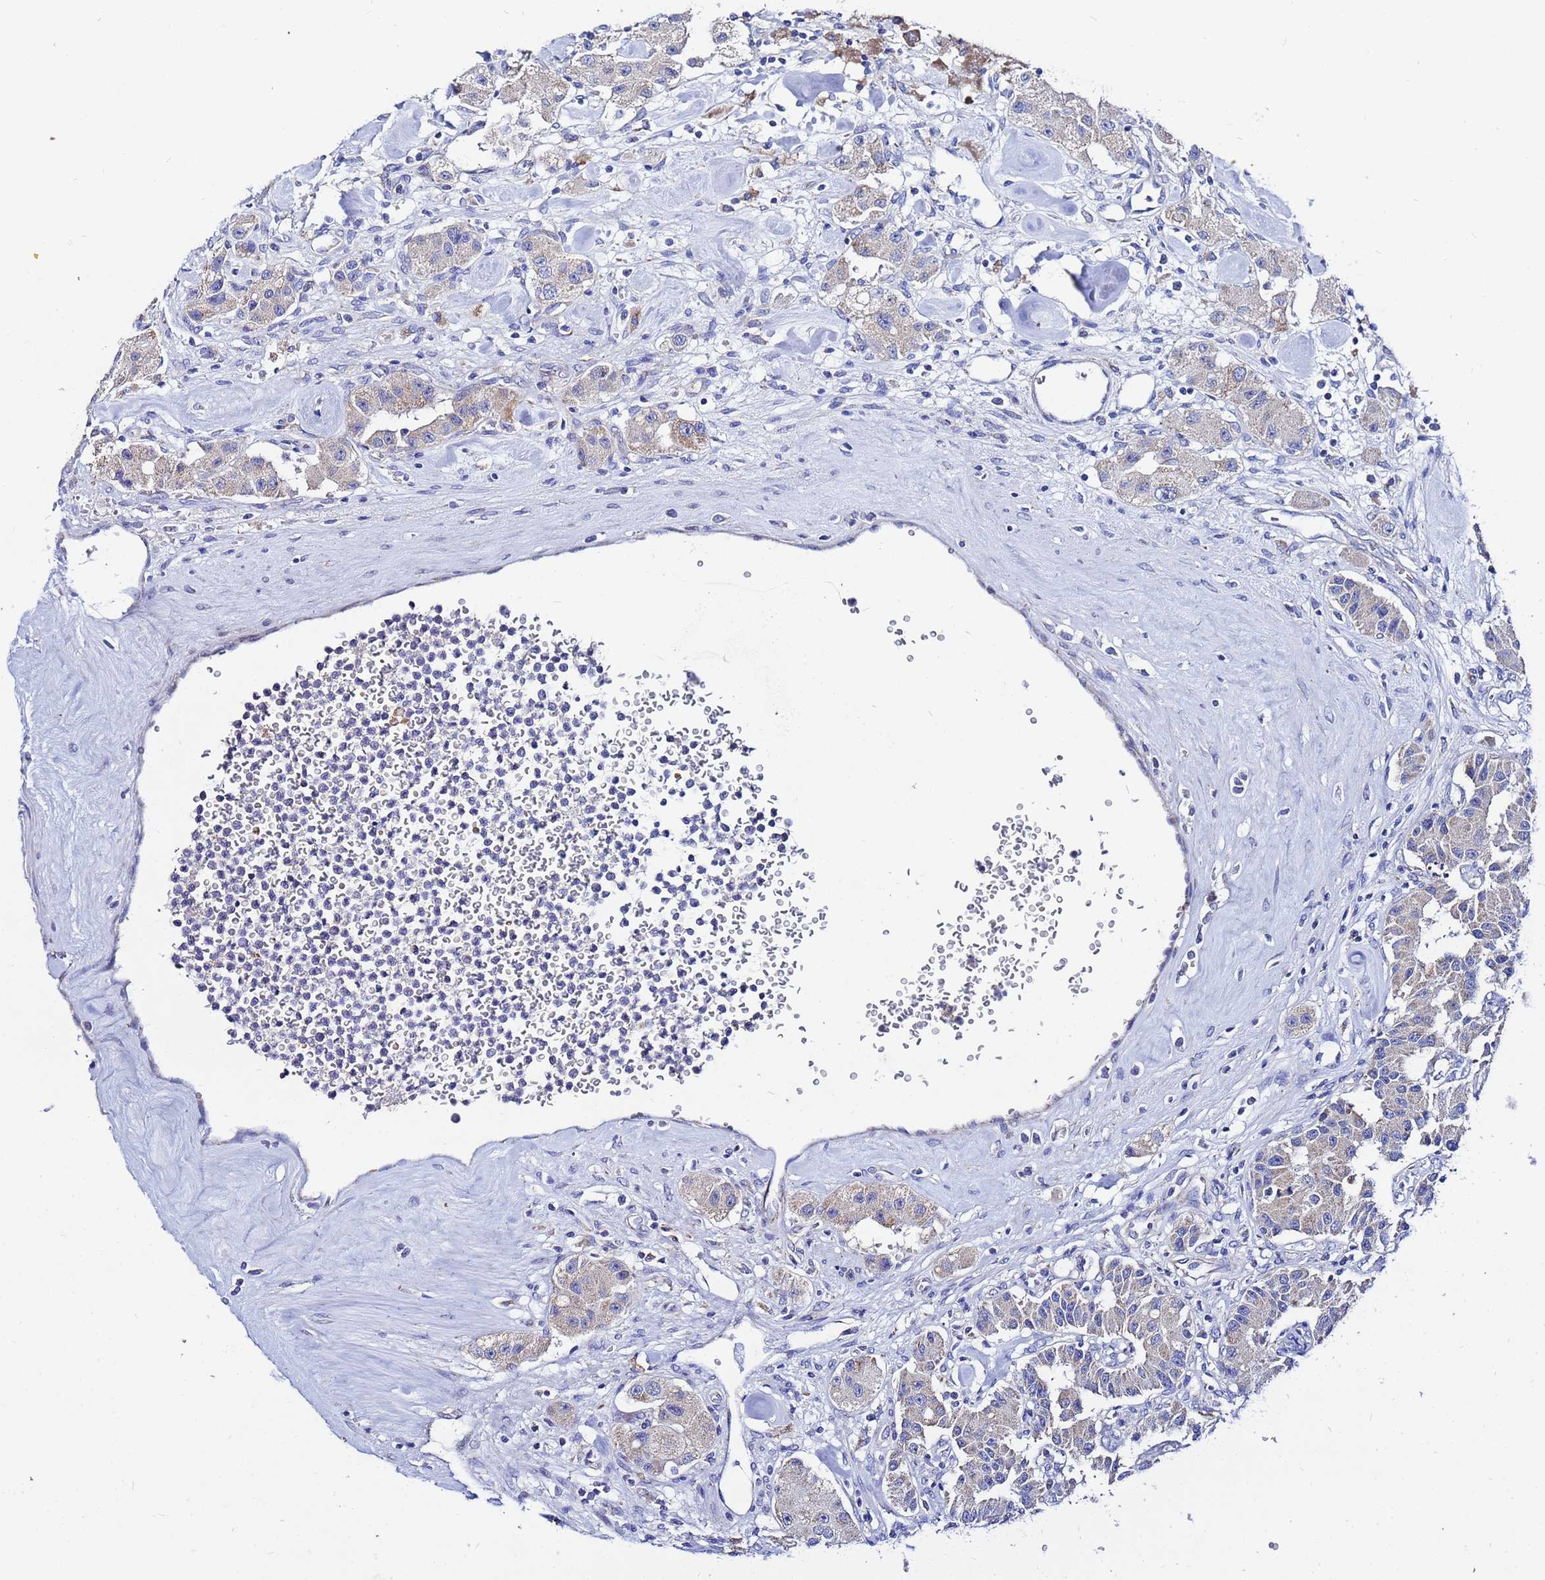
{"staining": {"intensity": "weak", "quantity": "<25%", "location": "cytoplasmic/membranous"}, "tissue": "carcinoid", "cell_type": "Tumor cells", "image_type": "cancer", "snomed": [{"axis": "morphology", "description": "Carcinoid, malignant, NOS"}, {"axis": "topography", "description": "Pancreas"}], "caption": "Immunohistochemical staining of carcinoid (malignant) demonstrates no significant positivity in tumor cells. (DAB IHC visualized using brightfield microscopy, high magnification).", "gene": "FAHD2A", "patient": {"sex": "male", "age": 41}}